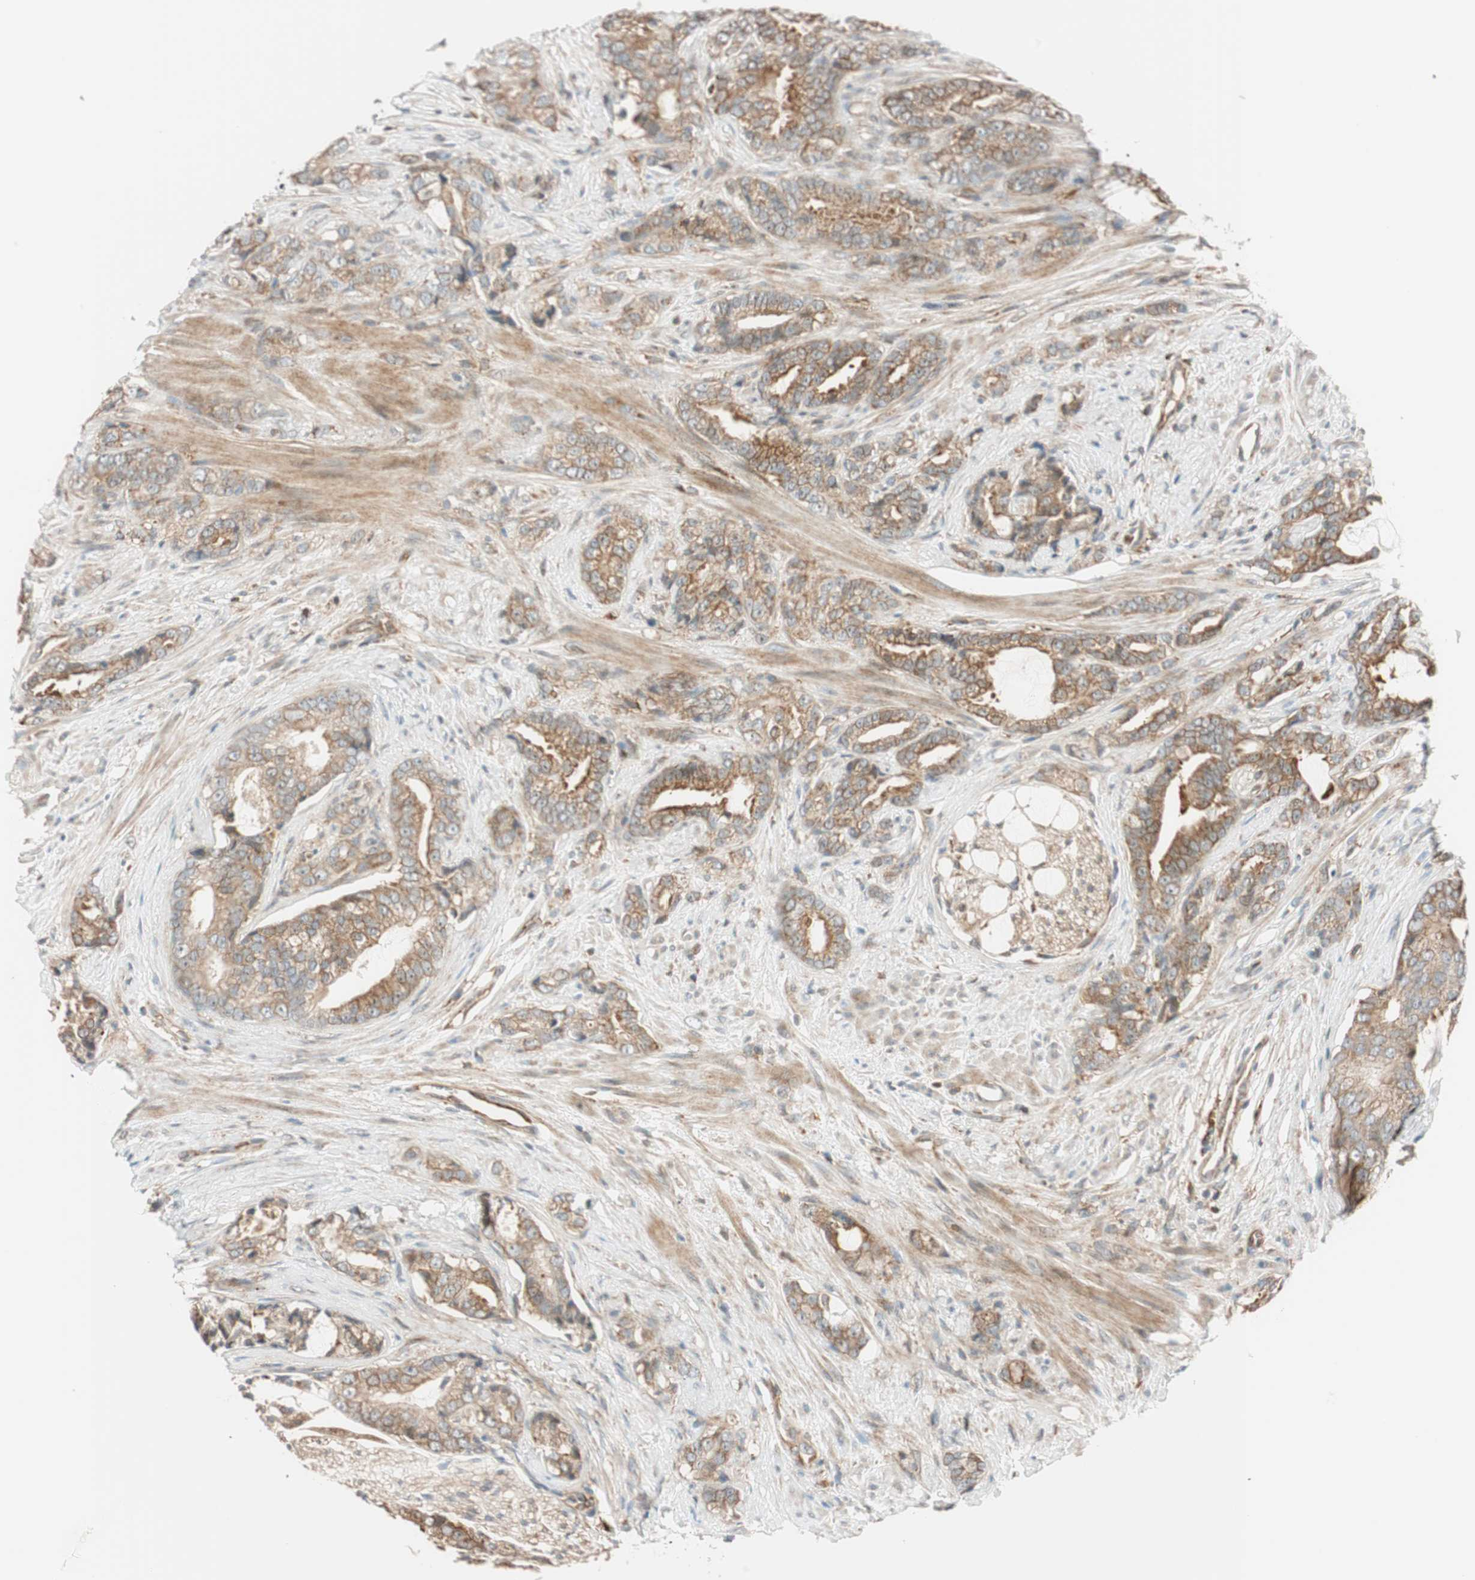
{"staining": {"intensity": "moderate", "quantity": ">75%", "location": "cytoplasmic/membranous"}, "tissue": "prostate cancer", "cell_type": "Tumor cells", "image_type": "cancer", "snomed": [{"axis": "morphology", "description": "Adenocarcinoma, Low grade"}, {"axis": "topography", "description": "Prostate"}], "caption": "Prostate cancer (adenocarcinoma (low-grade)) stained for a protein shows moderate cytoplasmic/membranous positivity in tumor cells.", "gene": "ABI1", "patient": {"sex": "male", "age": 58}}